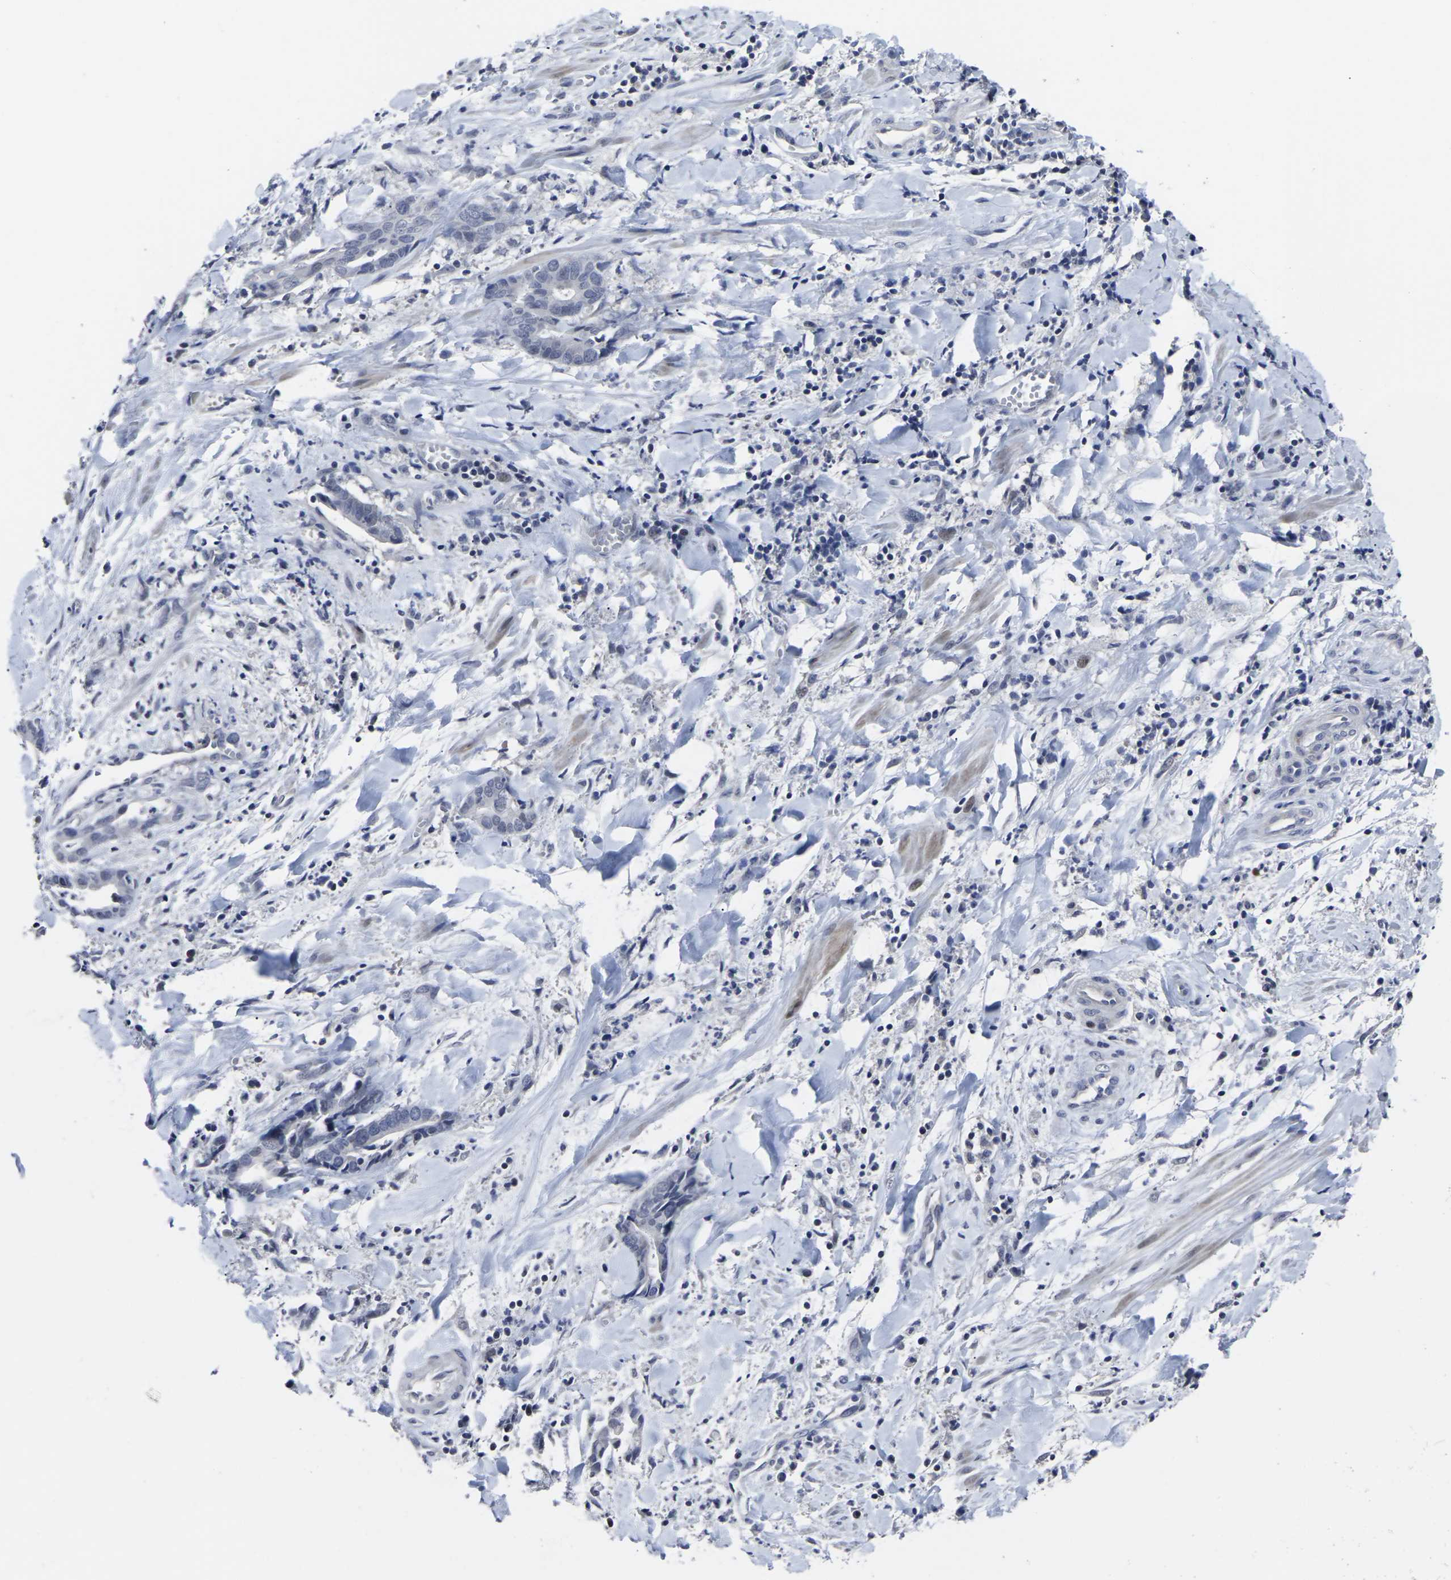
{"staining": {"intensity": "negative", "quantity": "none", "location": "none"}, "tissue": "cervical cancer", "cell_type": "Tumor cells", "image_type": "cancer", "snomed": [{"axis": "morphology", "description": "Adenocarcinoma, NOS"}, {"axis": "topography", "description": "Cervix"}], "caption": "Histopathology image shows no protein positivity in tumor cells of cervical cancer (adenocarcinoma) tissue.", "gene": "MSANTD4", "patient": {"sex": "female", "age": 44}}